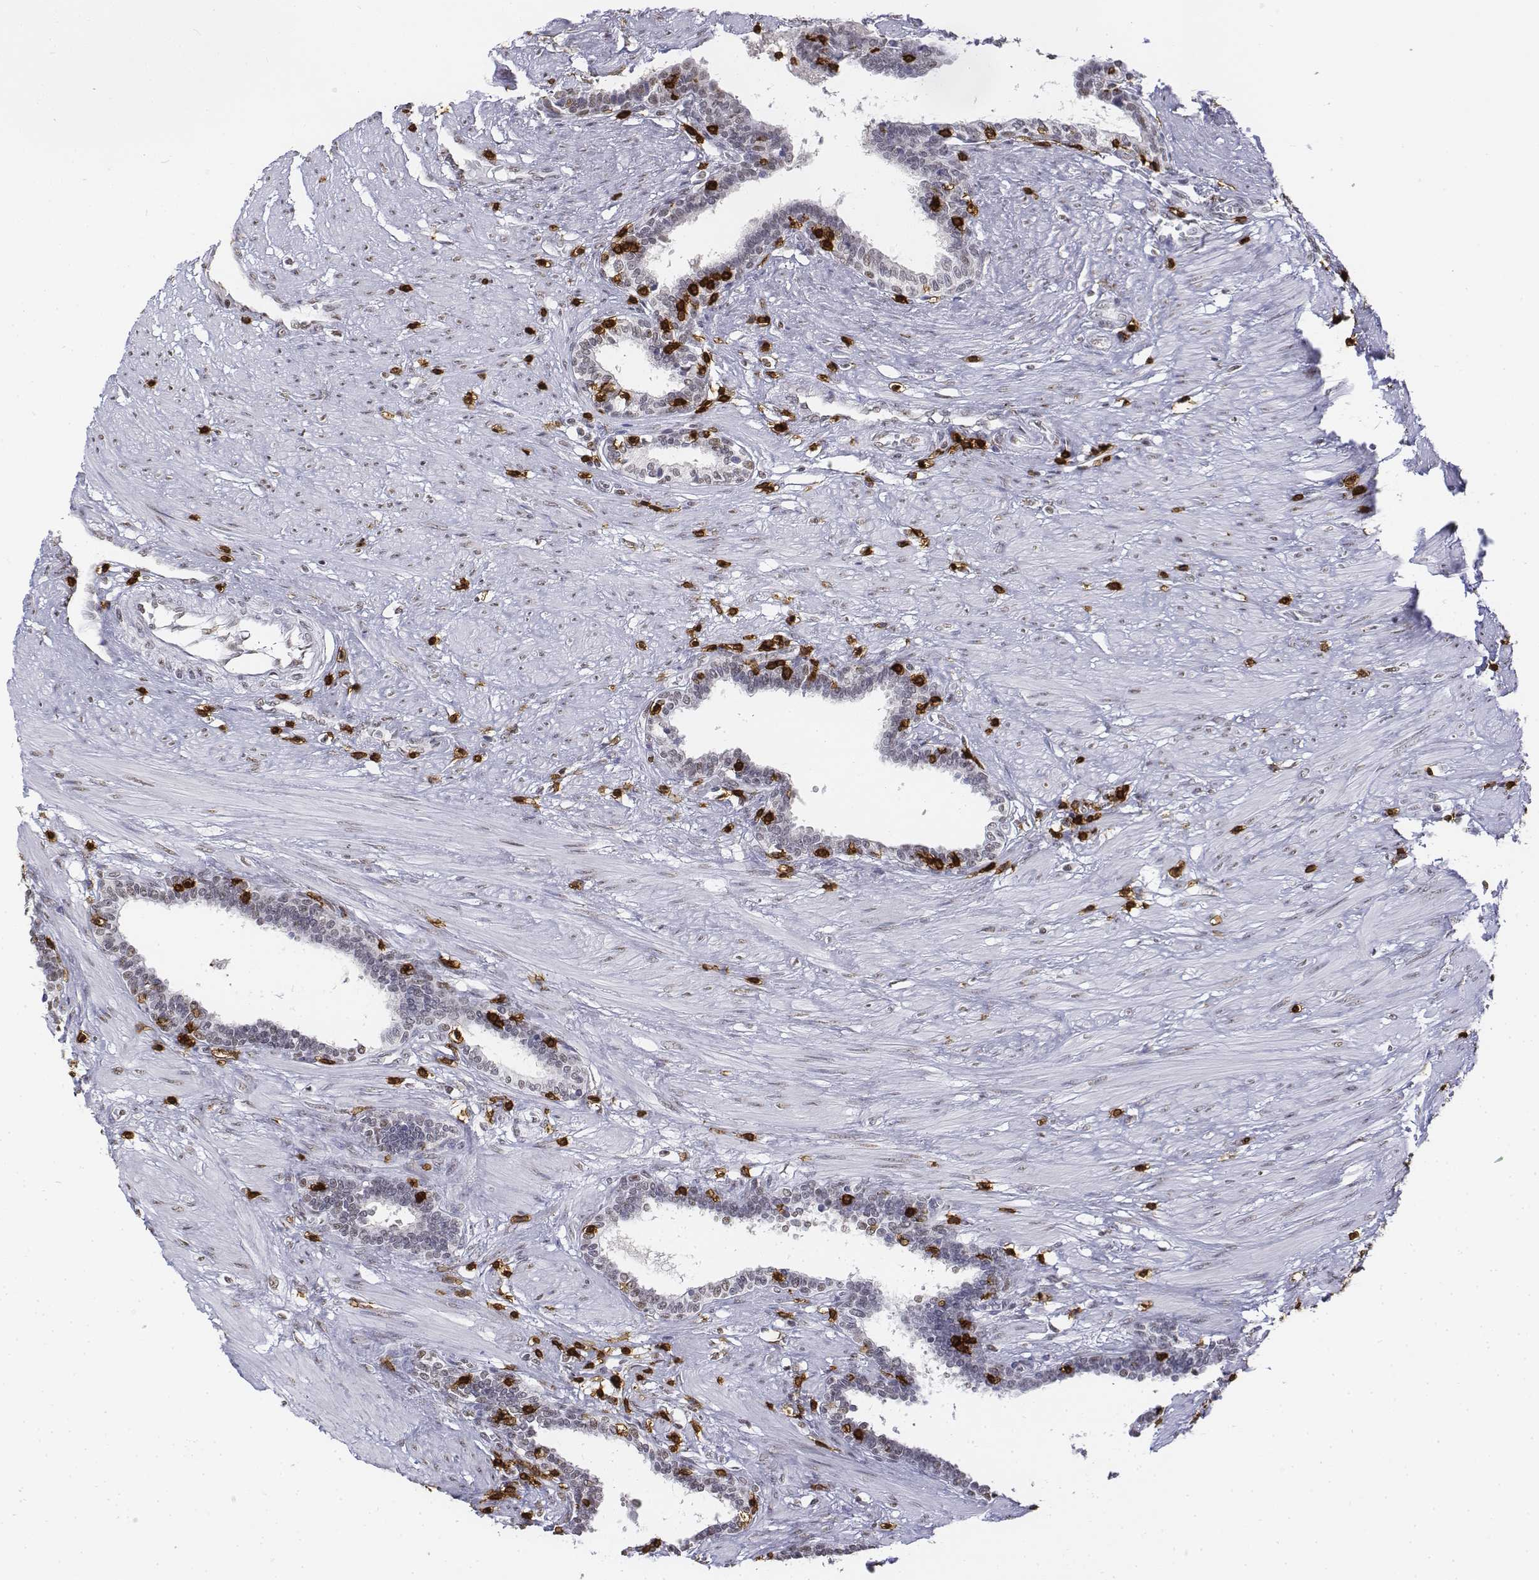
{"staining": {"intensity": "negative", "quantity": "none", "location": "none"}, "tissue": "prostate", "cell_type": "Glandular cells", "image_type": "normal", "snomed": [{"axis": "morphology", "description": "Normal tissue, NOS"}, {"axis": "topography", "description": "Prostate"}], "caption": "This micrograph is of normal prostate stained with immunohistochemistry to label a protein in brown with the nuclei are counter-stained blue. There is no expression in glandular cells. The staining is performed using DAB (3,3'-diaminobenzidine) brown chromogen with nuclei counter-stained in using hematoxylin.", "gene": "CD3E", "patient": {"sex": "male", "age": 55}}